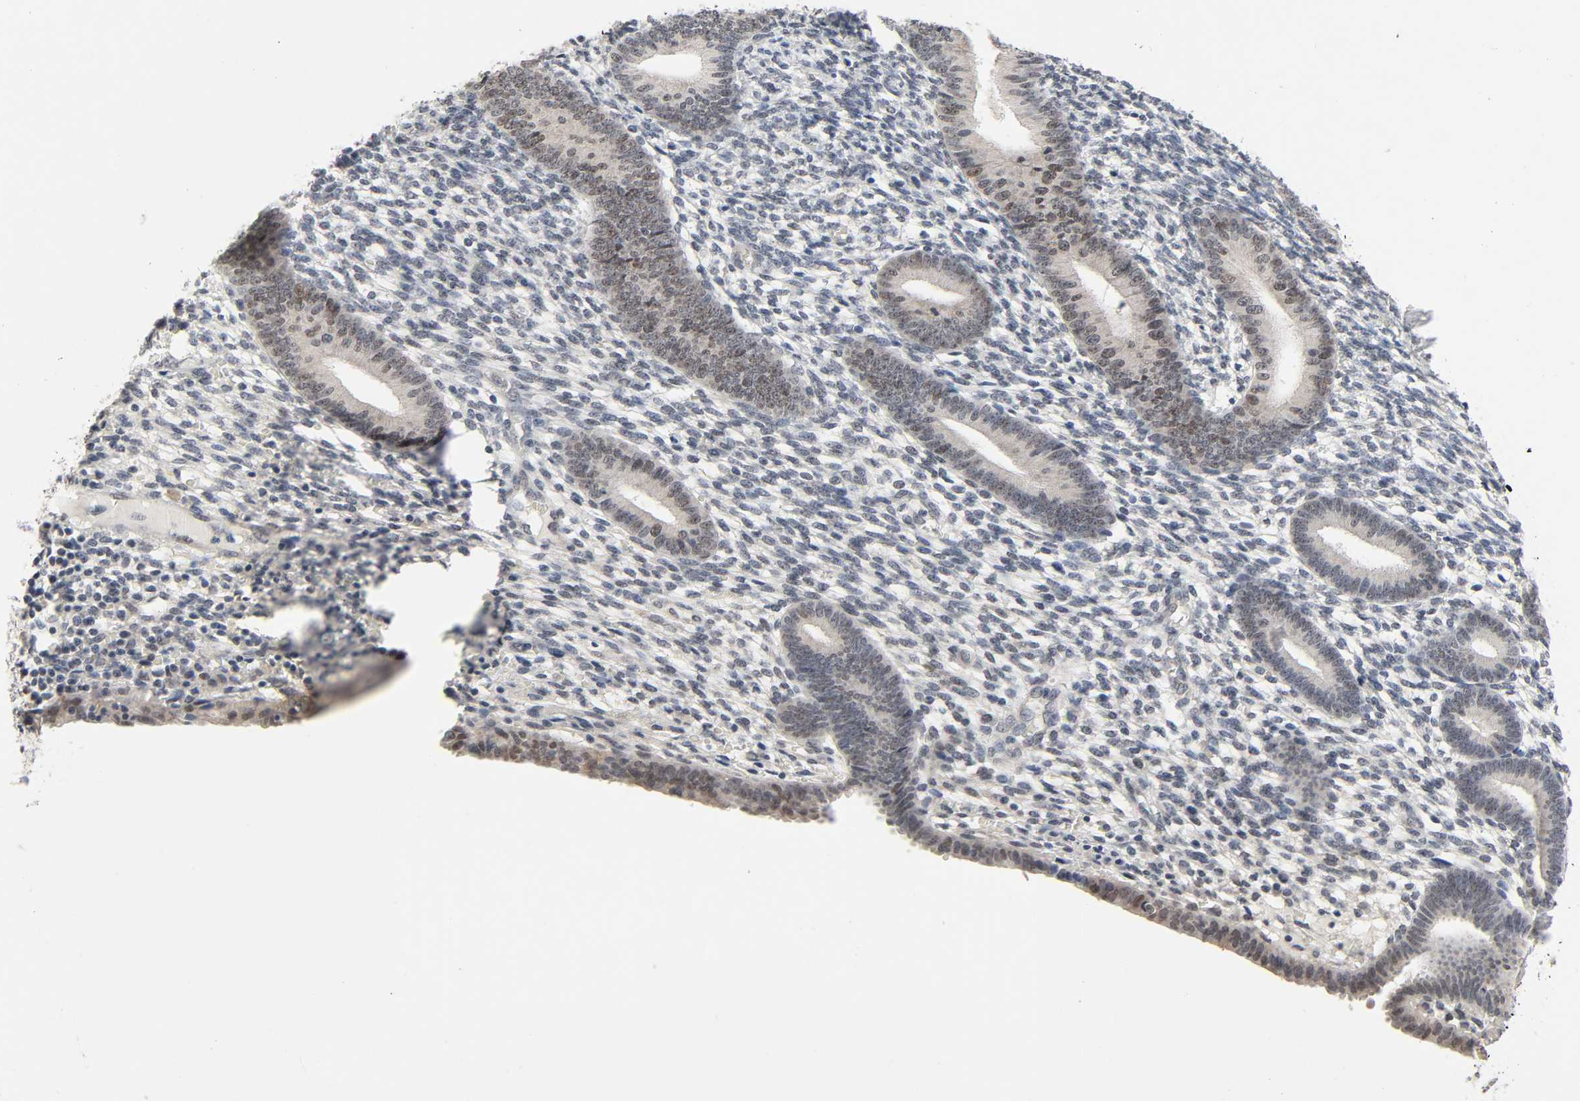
{"staining": {"intensity": "negative", "quantity": "none", "location": "none"}, "tissue": "endometrium", "cell_type": "Cells in endometrial stroma", "image_type": "normal", "snomed": [{"axis": "morphology", "description": "Normal tissue, NOS"}, {"axis": "topography", "description": "Endometrium"}], "caption": "Human endometrium stained for a protein using IHC shows no staining in cells in endometrial stroma.", "gene": "MAPKAPK5", "patient": {"sex": "female", "age": 57}}